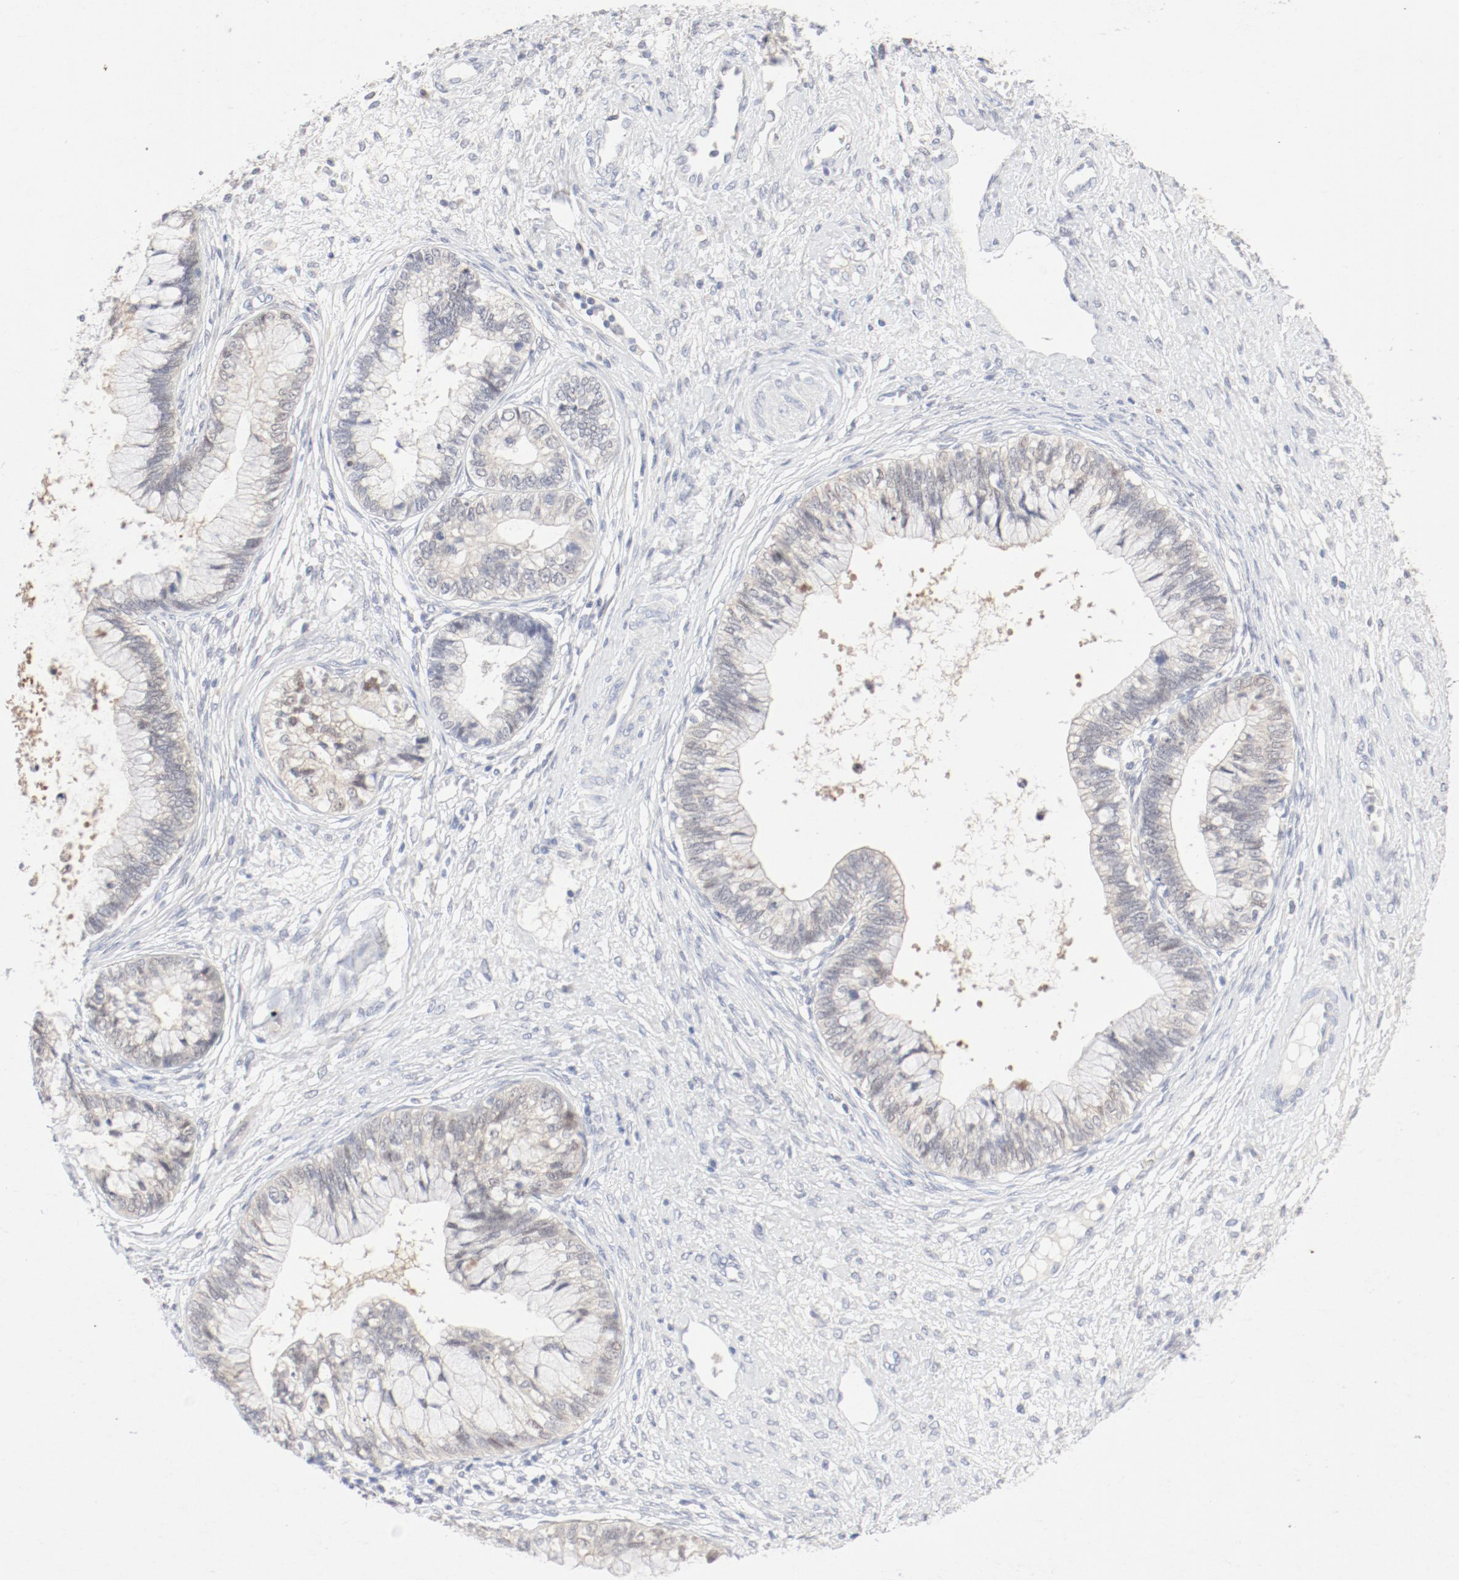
{"staining": {"intensity": "weak", "quantity": "<25%", "location": "cytoplasmic/membranous"}, "tissue": "cervical cancer", "cell_type": "Tumor cells", "image_type": "cancer", "snomed": [{"axis": "morphology", "description": "Adenocarcinoma, NOS"}, {"axis": "topography", "description": "Cervix"}], "caption": "This is an immunohistochemistry (IHC) histopathology image of human cervical adenocarcinoma. There is no expression in tumor cells.", "gene": "PGM1", "patient": {"sex": "female", "age": 44}}